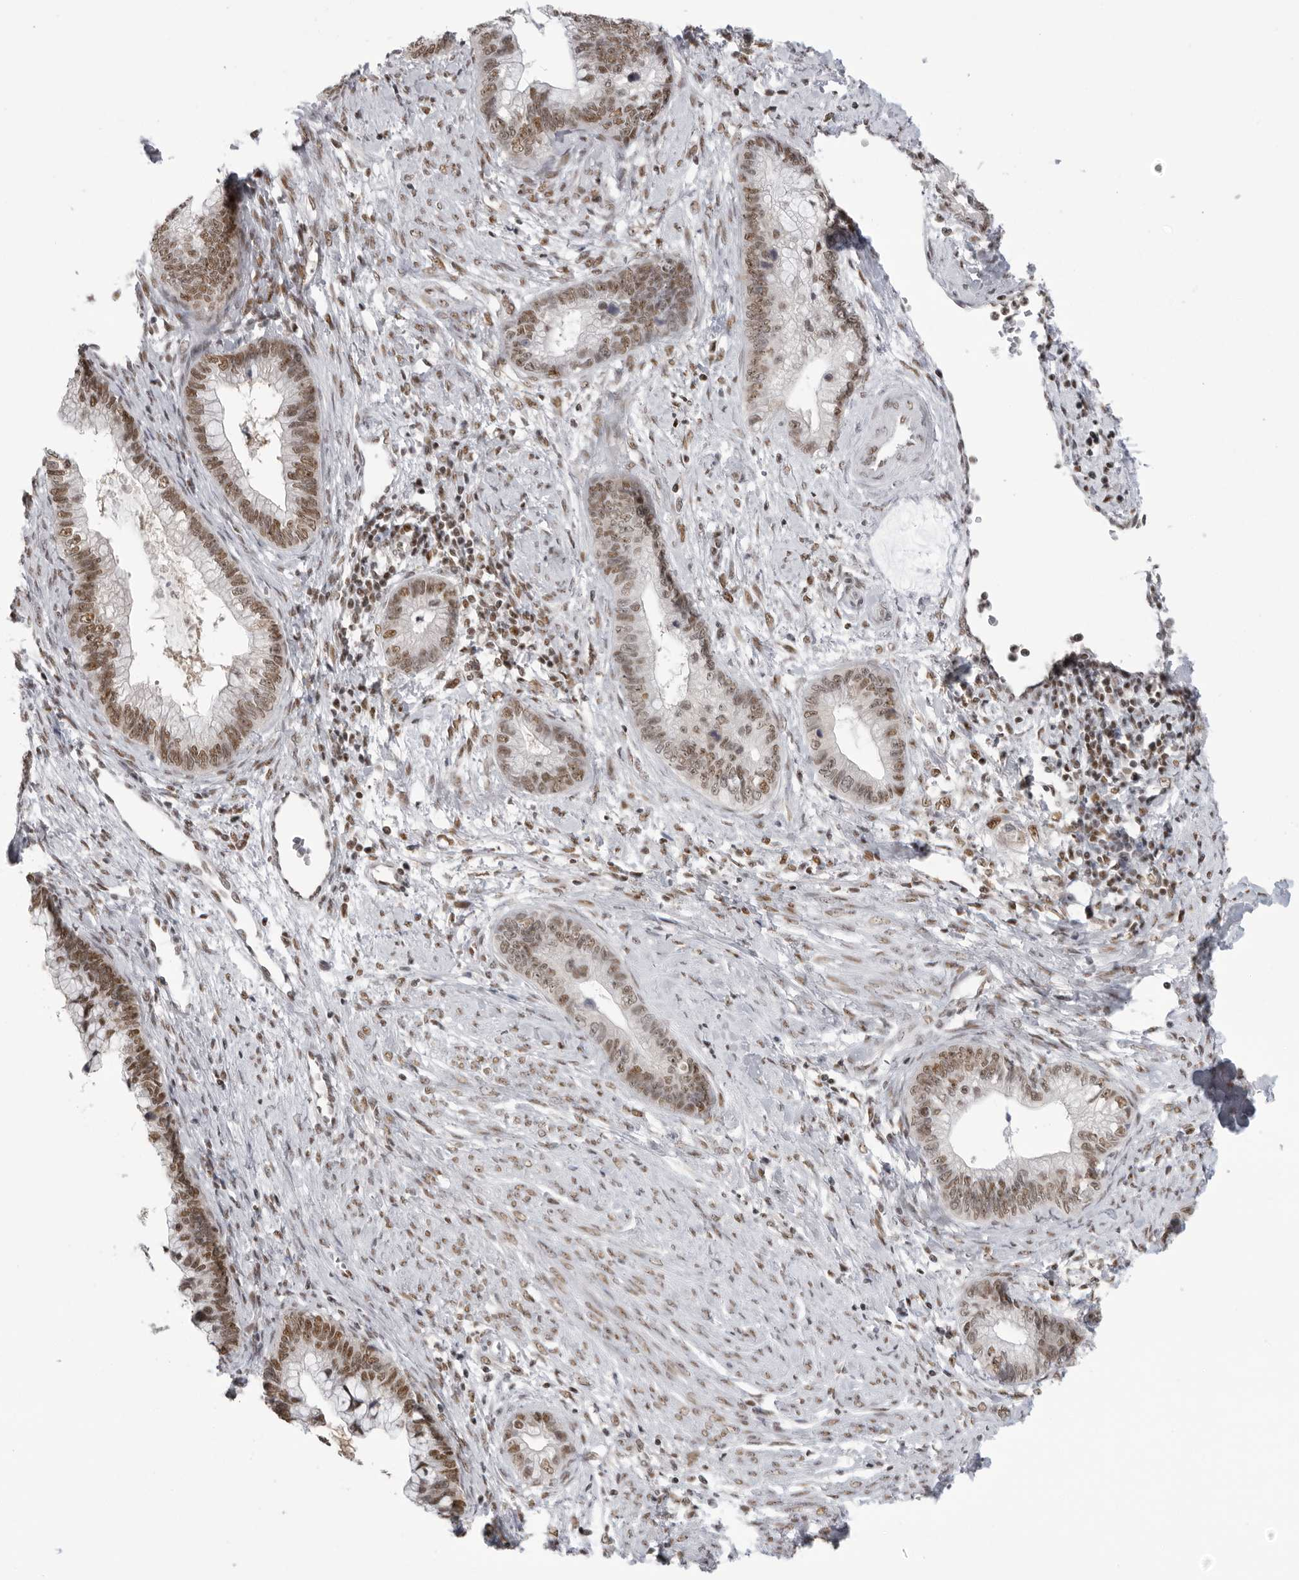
{"staining": {"intensity": "moderate", "quantity": ">75%", "location": "nuclear"}, "tissue": "cervical cancer", "cell_type": "Tumor cells", "image_type": "cancer", "snomed": [{"axis": "morphology", "description": "Adenocarcinoma, NOS"}, {"axis": "topography", "description": "Cervix"}], "caption": "Cervical adenocarcinoma stained with a brown dye demonstrates moderate nuclear positive staining in about >75% of tumor cells.", "gene": "RPA2", "patient": {"sex": "female", "age": 44}}